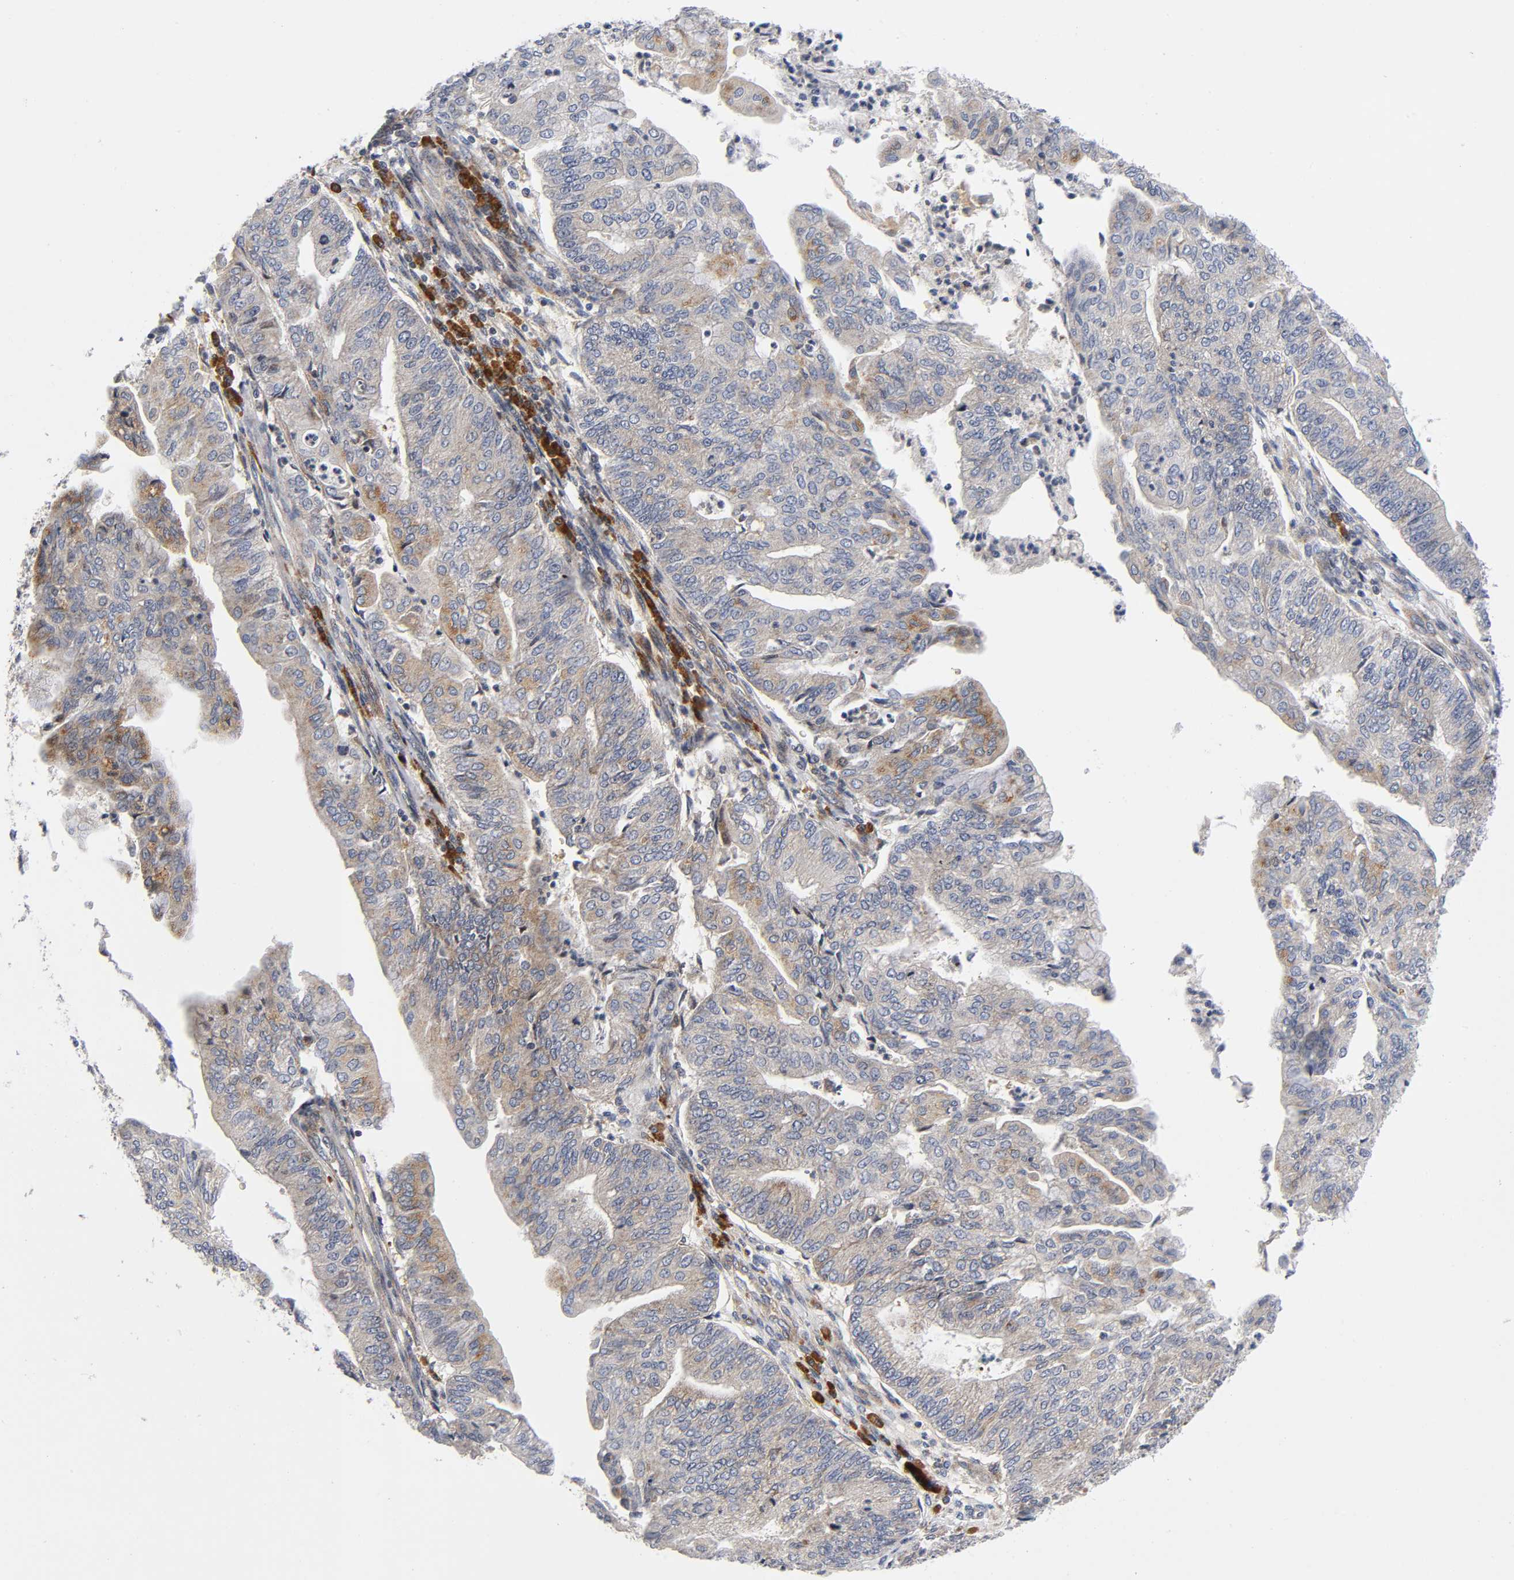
{"staining": {"intensity": "moderate", "quantity": ">75%", "location": "cytoplasmic/membranous"}, "tissue": "endometrial cancer", "cell_type": "Tumor cells", "image_type": "cancer", "snomed": [{"axis": "morphology", "description": "Adenocarcinoma, NOS"}, {"axis": "topography", "description": "Endometrium"}], "caption": "A brown stain highlights moderate cytoplasmic/membranous staining of a protein in endometrial cancer (adenocarcinoma) tumor cells. The staining was performed using DAB (3,3'-diaminobenzidine), with brown indicating positive protein expression. Nuclei are stained blue with hematoxylin.", "gene": "EIF5", "patient": {"sex": "female", "age": 59}}